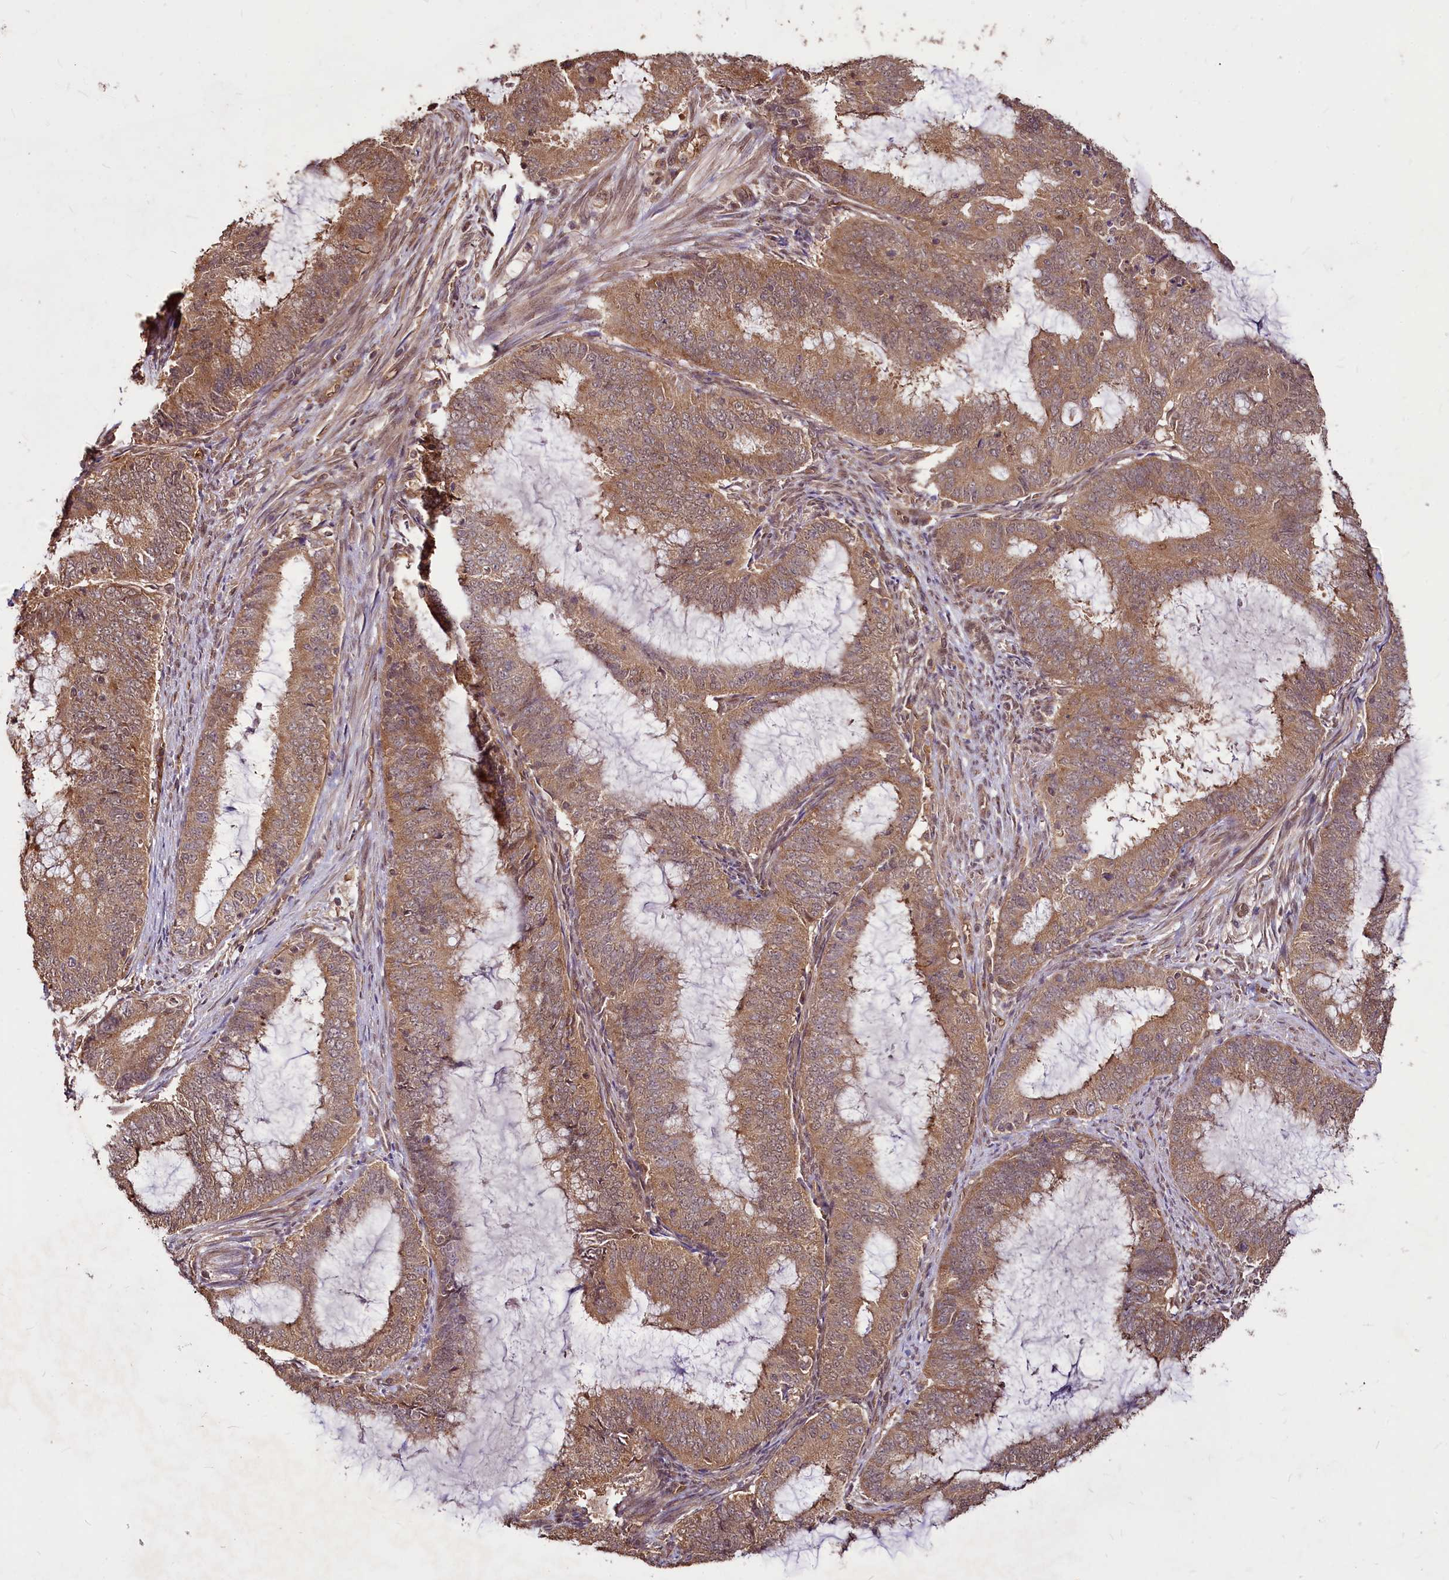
{"staining": {"intensity": "moderate", "quantity": ">75%", "location": "cytoplasmic/membranous"}, "tissue": "endometrial cancer", "cell_type": "Tumor cells", "image_type": "cancer", "snomed": [{"axis": "morphology", "description": "Adenocarcinoma, NOS"}, {"axis": "topography", "description": "Endometrium"}], "caption": "High-magnification brightfield microscopy of endometrial cancer (adenocarcinoma) stained with DAB (brown) and counterstained with hematoxylin (blue). tumor cells exhibit moderate cytoplasmic/membranous expression is seen in approximately>75% of cells. (DAB = brown stain, brightfield microscopy at high magnification).", "gene": "VPS51", "patient": {"sex": "female", "age": 51}}